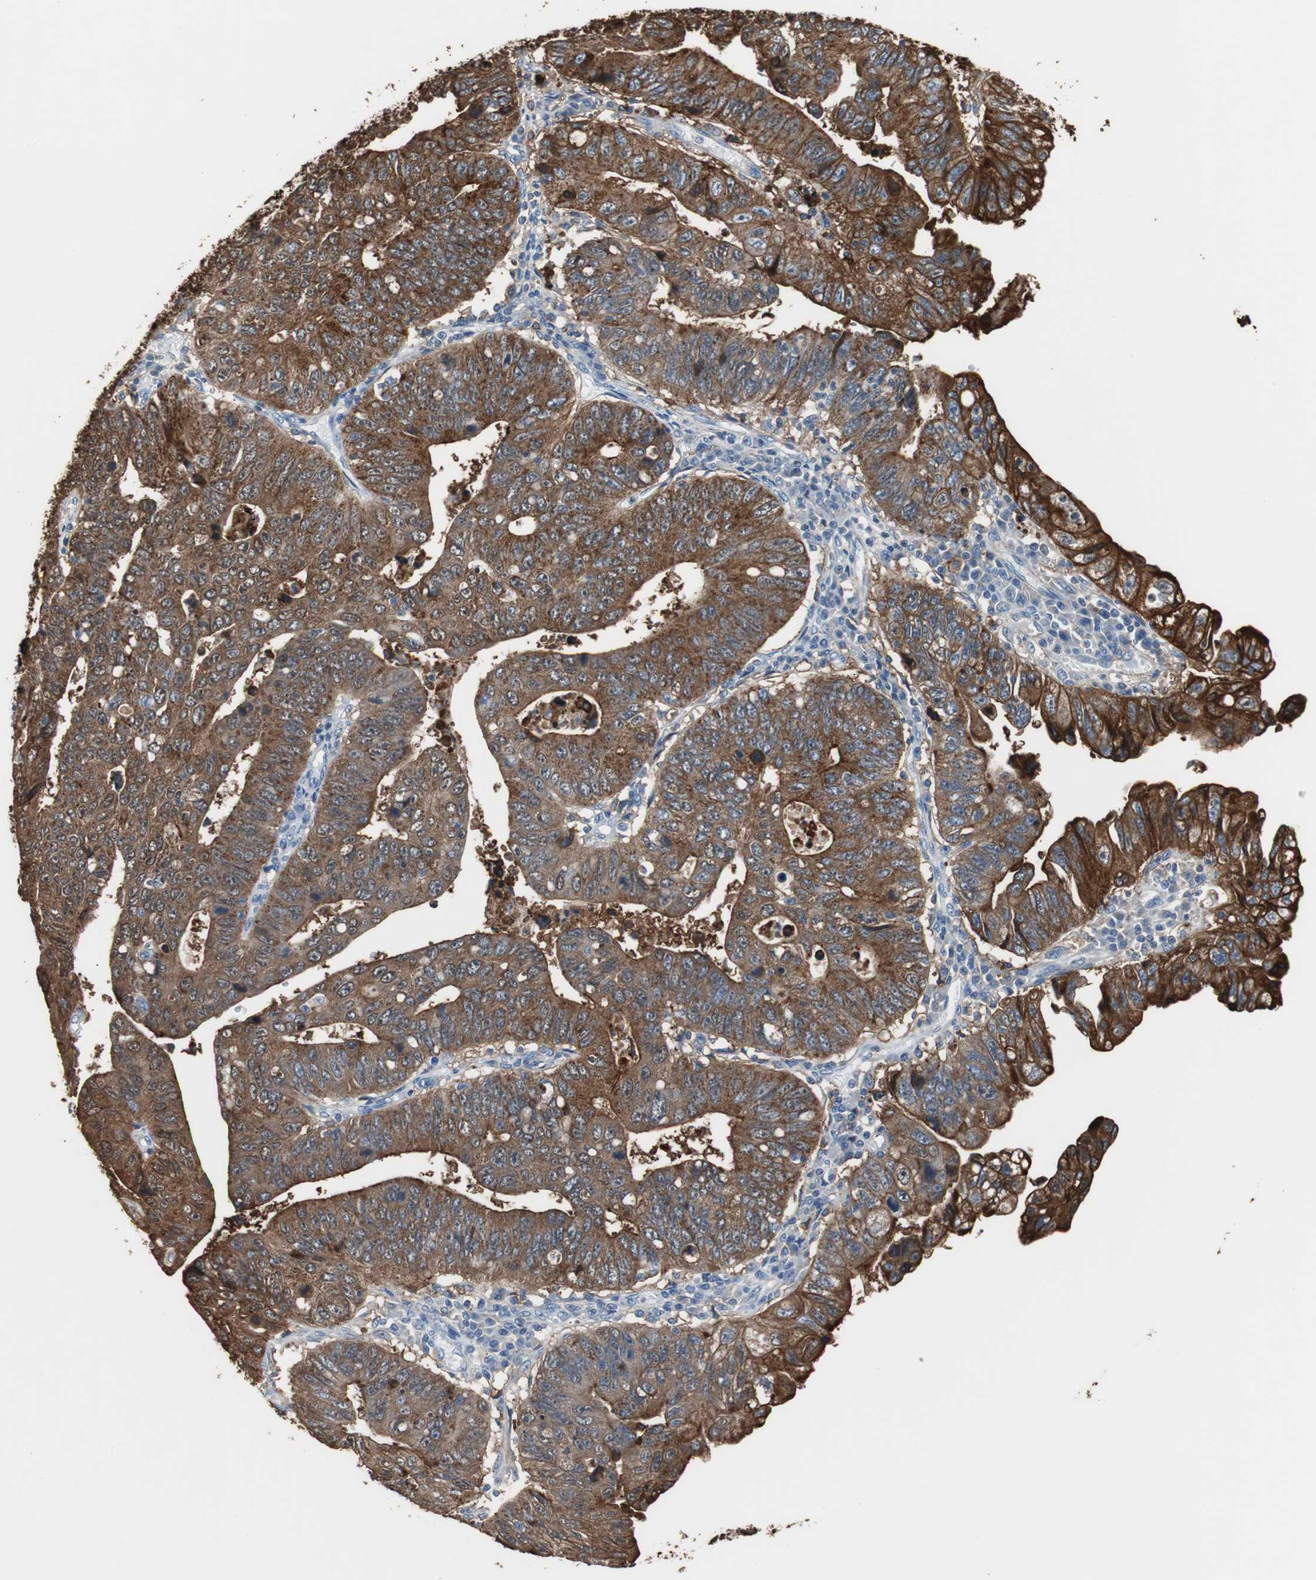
{"staining": {"intensity": "strong", "quantity": ">75%", "location": "cytoplasmic/membranous"}, "tissue": "stomach cancer", "cell_type": "Tumor cells", "image_type": "cancer", "snomed": [{"axis": "morphology", "description": "Adenocarcinoma, NOS"}, {"axis": "topography", "description": "Stomach"}], "caption": "Adenocarcinoma (stomach) stained for a protein (brown) displays strong cytoplasmic/membranous positive positivity in about >75% of tumor cells.", "gene": "ANXA4", "patient": {"sex": "male", "age": 59}}